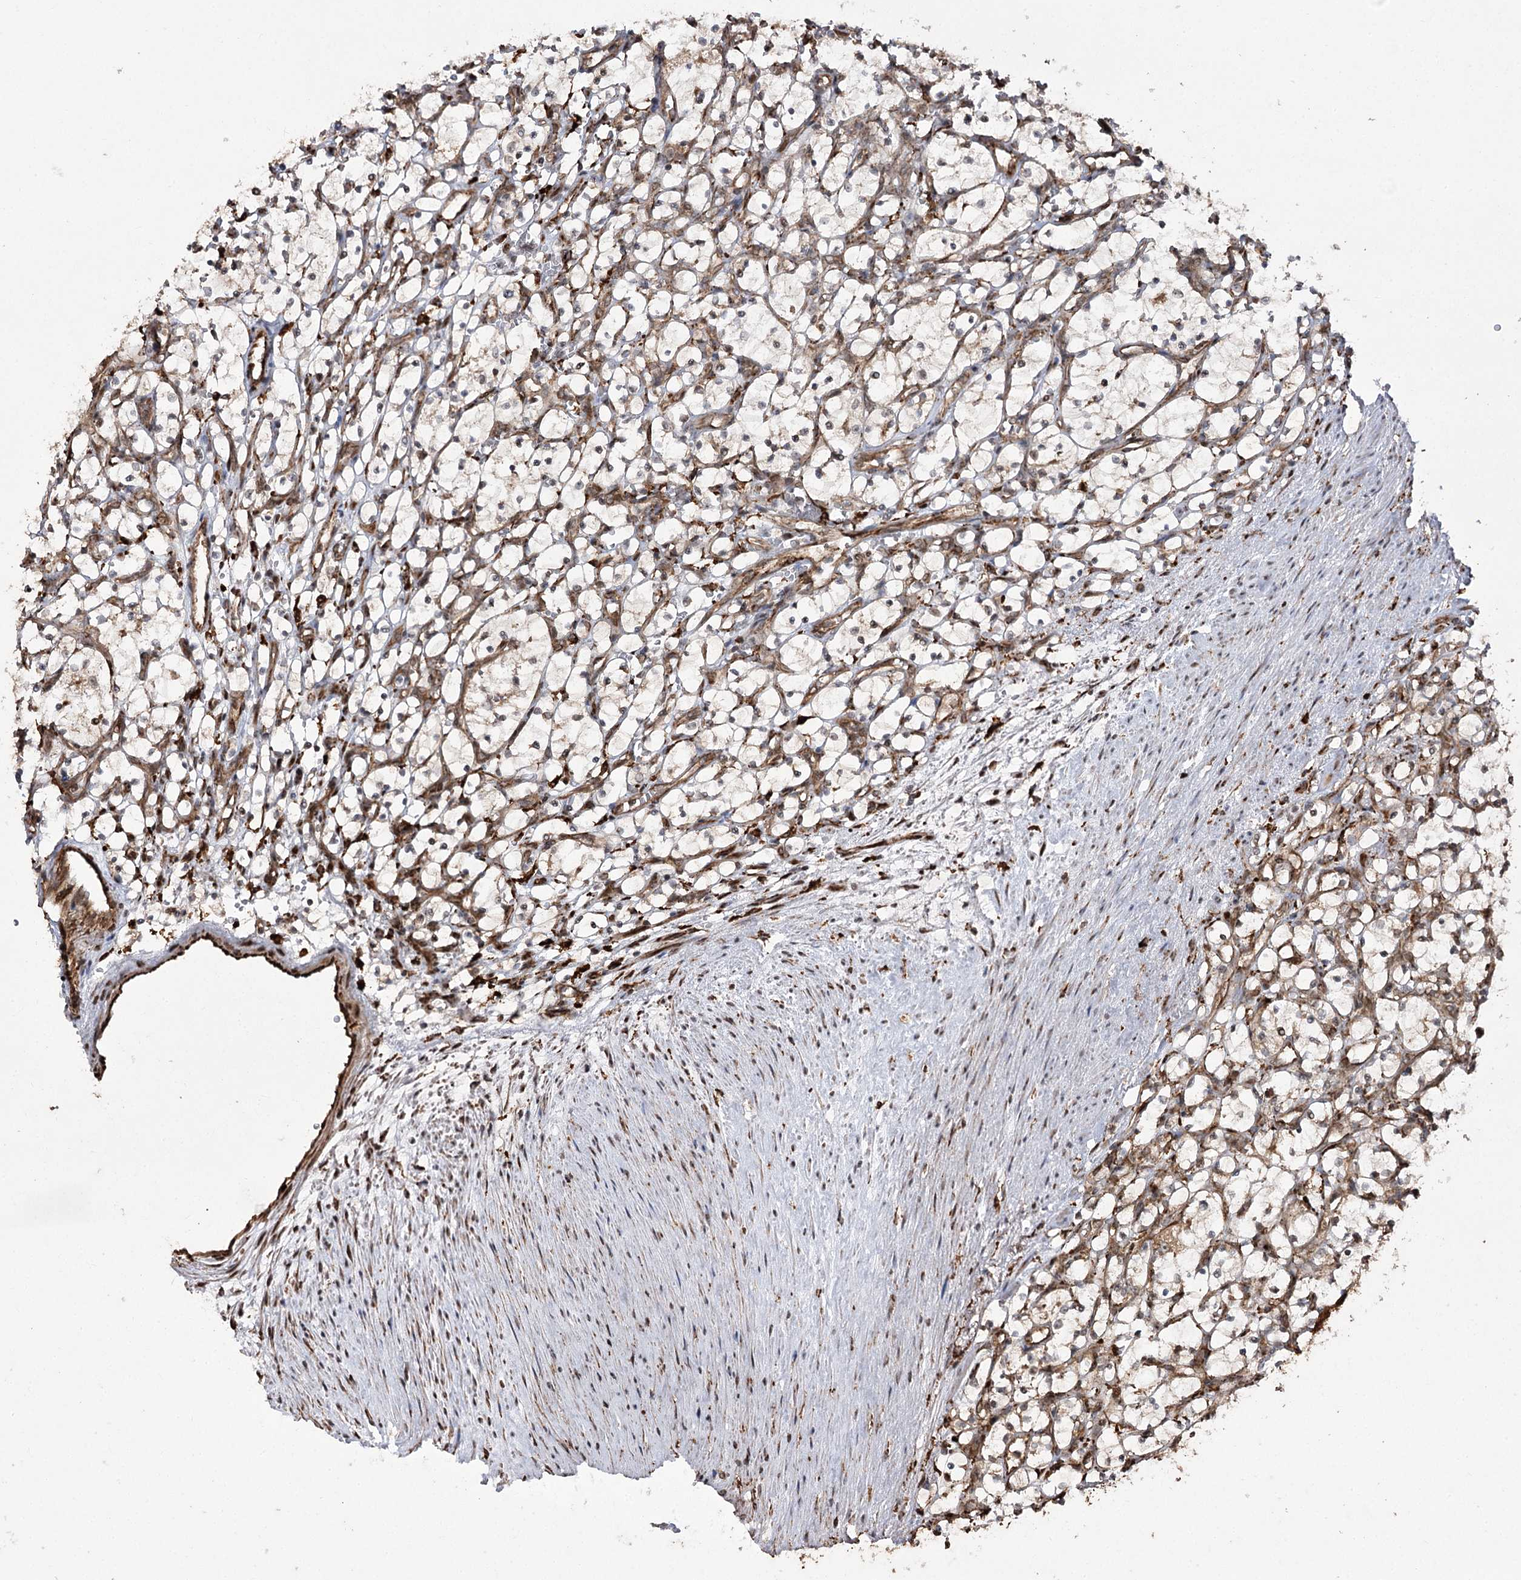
{"staining": {"intensity": "negative", "quantity": "none", "location": "none"}, "tissue": "renal cancer", "cell_type": "Tumor cells", "image_type": "cancer", "snomed": [{"axis": "morphology", "description": "Adenocarcinoma, NOS"}, {"axis": "topography", "description": "Kidney"}], "caption": "This is an IHC image of human renal cancer (adenocarcinoma). There is no staining in tumor cells.", "gene": "FANCL", "patient": {"sex": "female", "age": 69}}